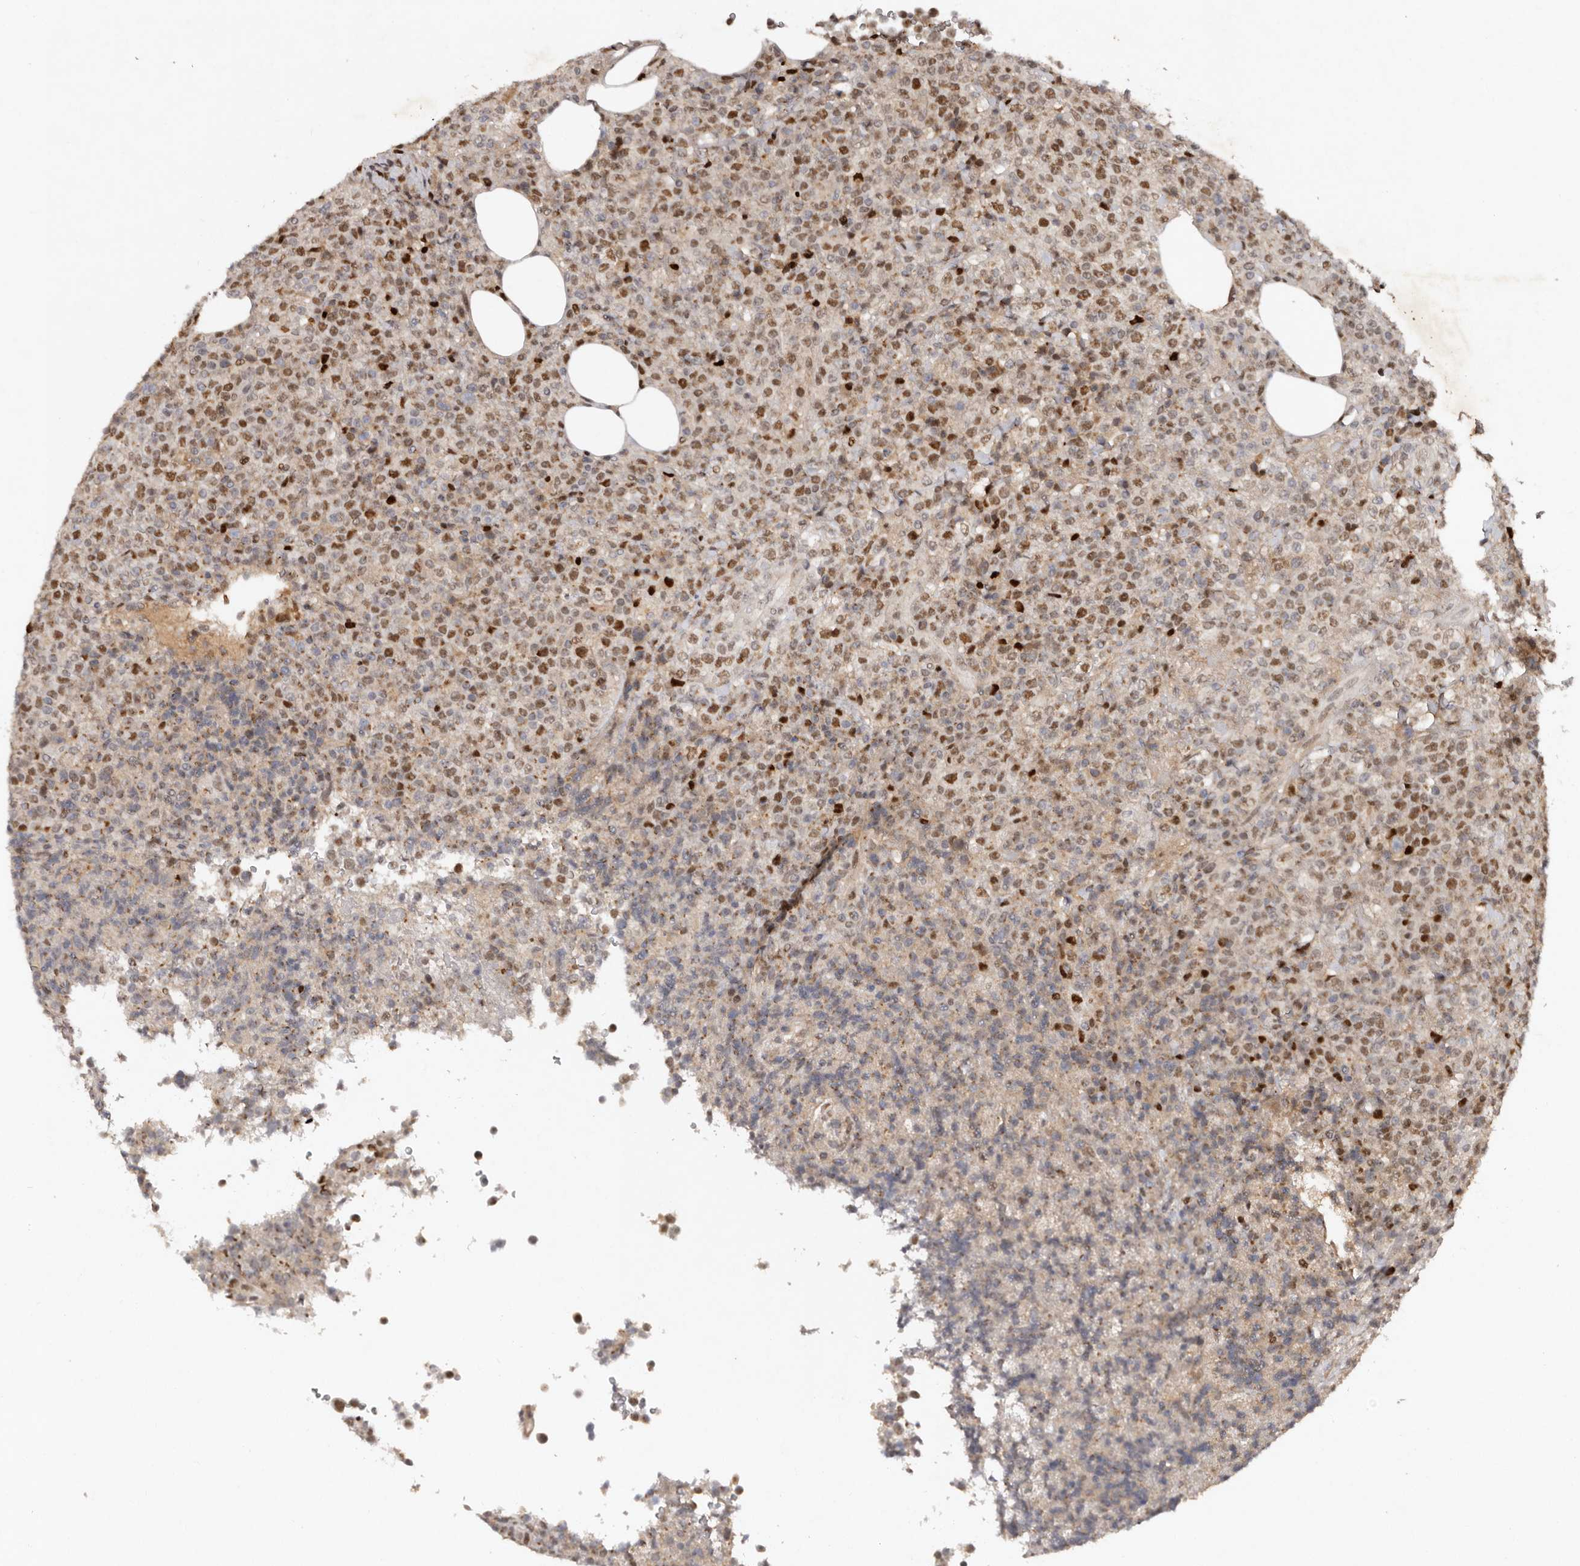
{"staining": {"intensity": "strong", "quantity": "25%-75%", "location": "nuclear"}, "tissue": "lymphoma", "cell_type": "Tumor cells", "image_type": "cancer", "snomed": [{"axis": "morphology", "description": "Malignant lymphoma, non-Hodgkin's type, High grade"}, {"axis": "topography", "description": "Lymph node"}], "caption": "DAB immunohistochemical staining of malignant lymphoma, non-Hodgkin's type (high-grade) shows strong nuclear protein expression in approximately 25%-75% of tumor cells.", "gene": "KLF7", "patient": {"sex": "male", "age": 13}}